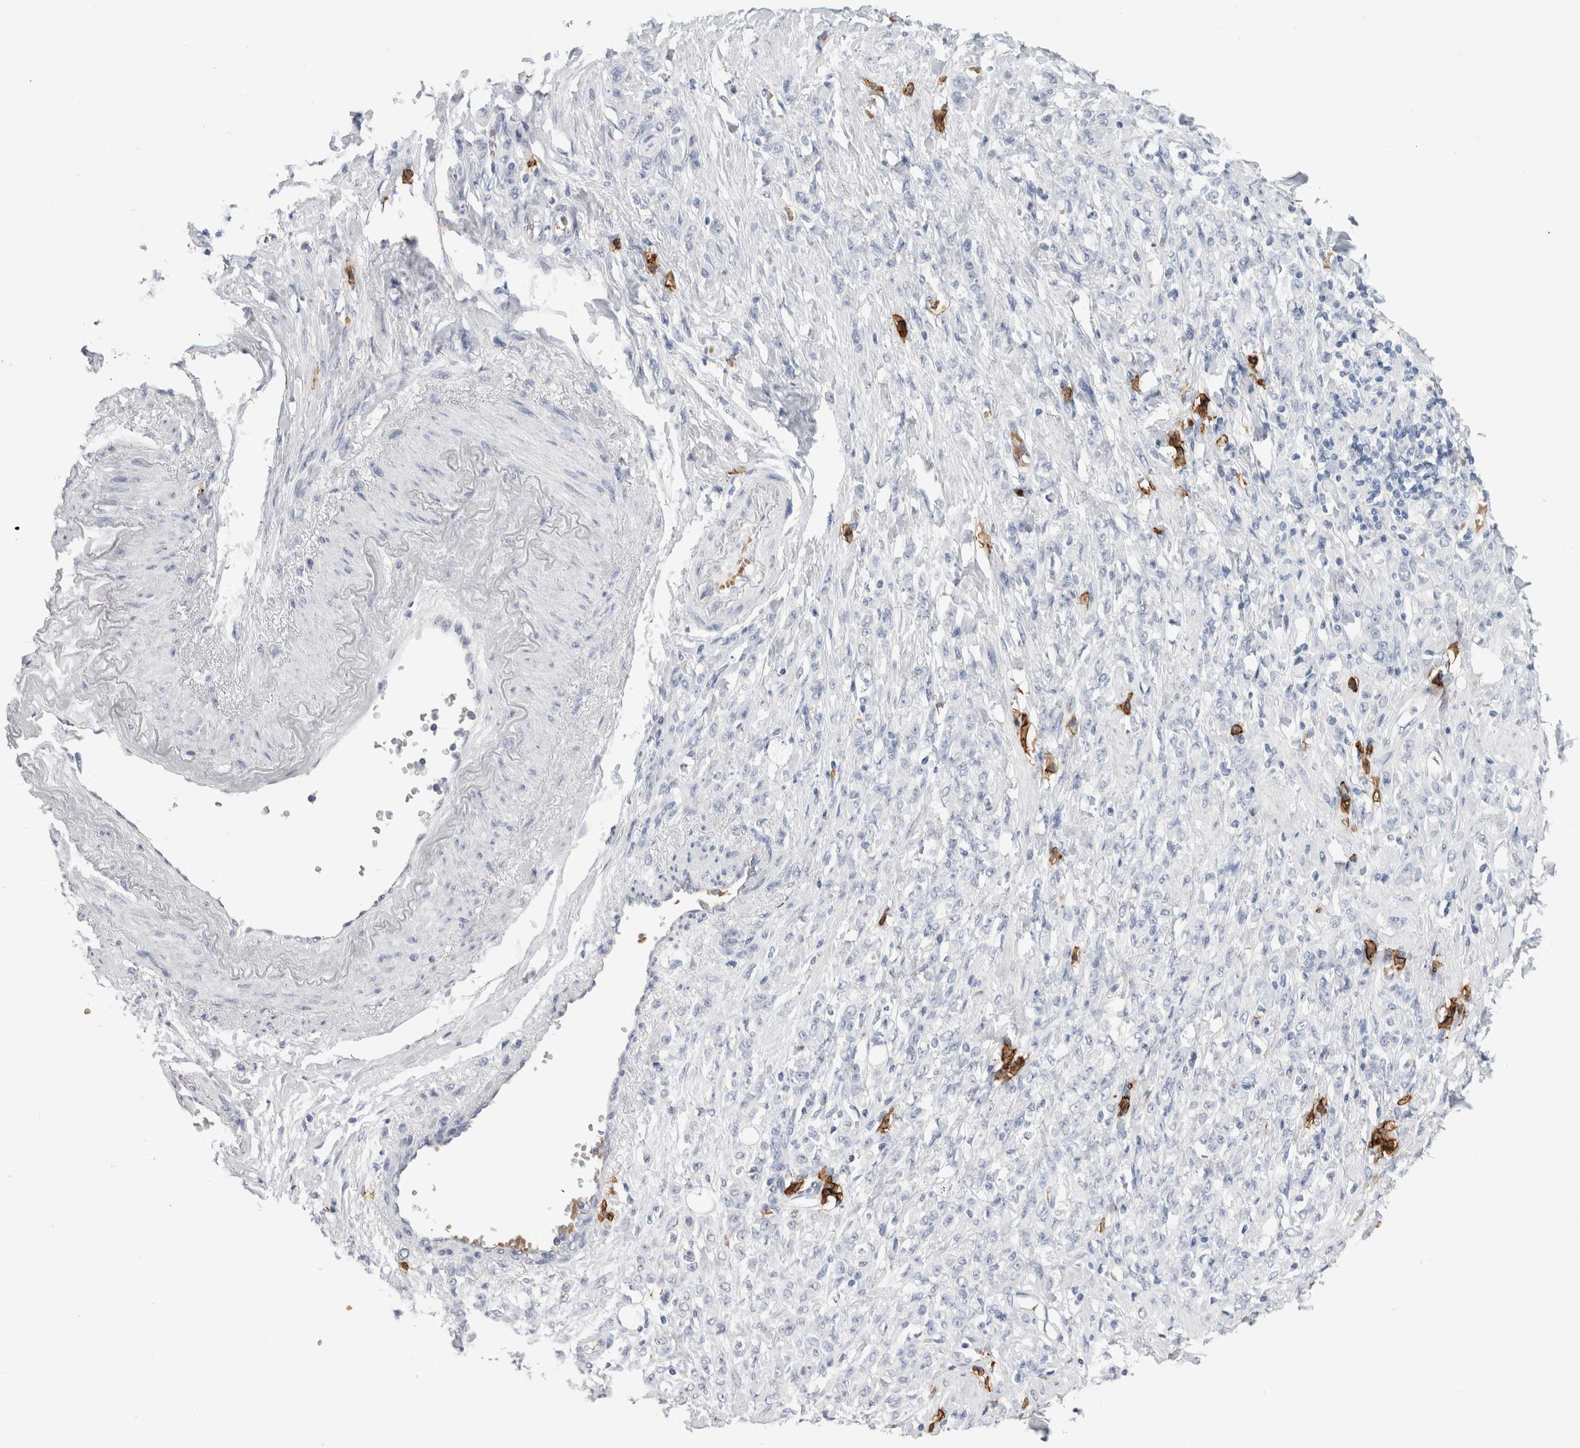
{"staining": {"intensity": "negative", "quantity": "none", "location": "none"}, "tissue": "stomach cancer", "cell_type": "Tumor cells", "image_type": "cancer", "snomed": [{"axis": "morphology", "description": "Adenocarcinoma, NOS"}, {"axis": "topography", "description": "Stomach"}], "caption": "Immunohistochemistry (IHC) photomicrograph of neoplastic tissue: human adenocarcinoma (stomach) stained with DAB (3,3'-diaminobenzidine) demonstrates no significant protein staining in tumor cells.", "gene": "CD38", "patient": {"sex": "male", "age": 82}}